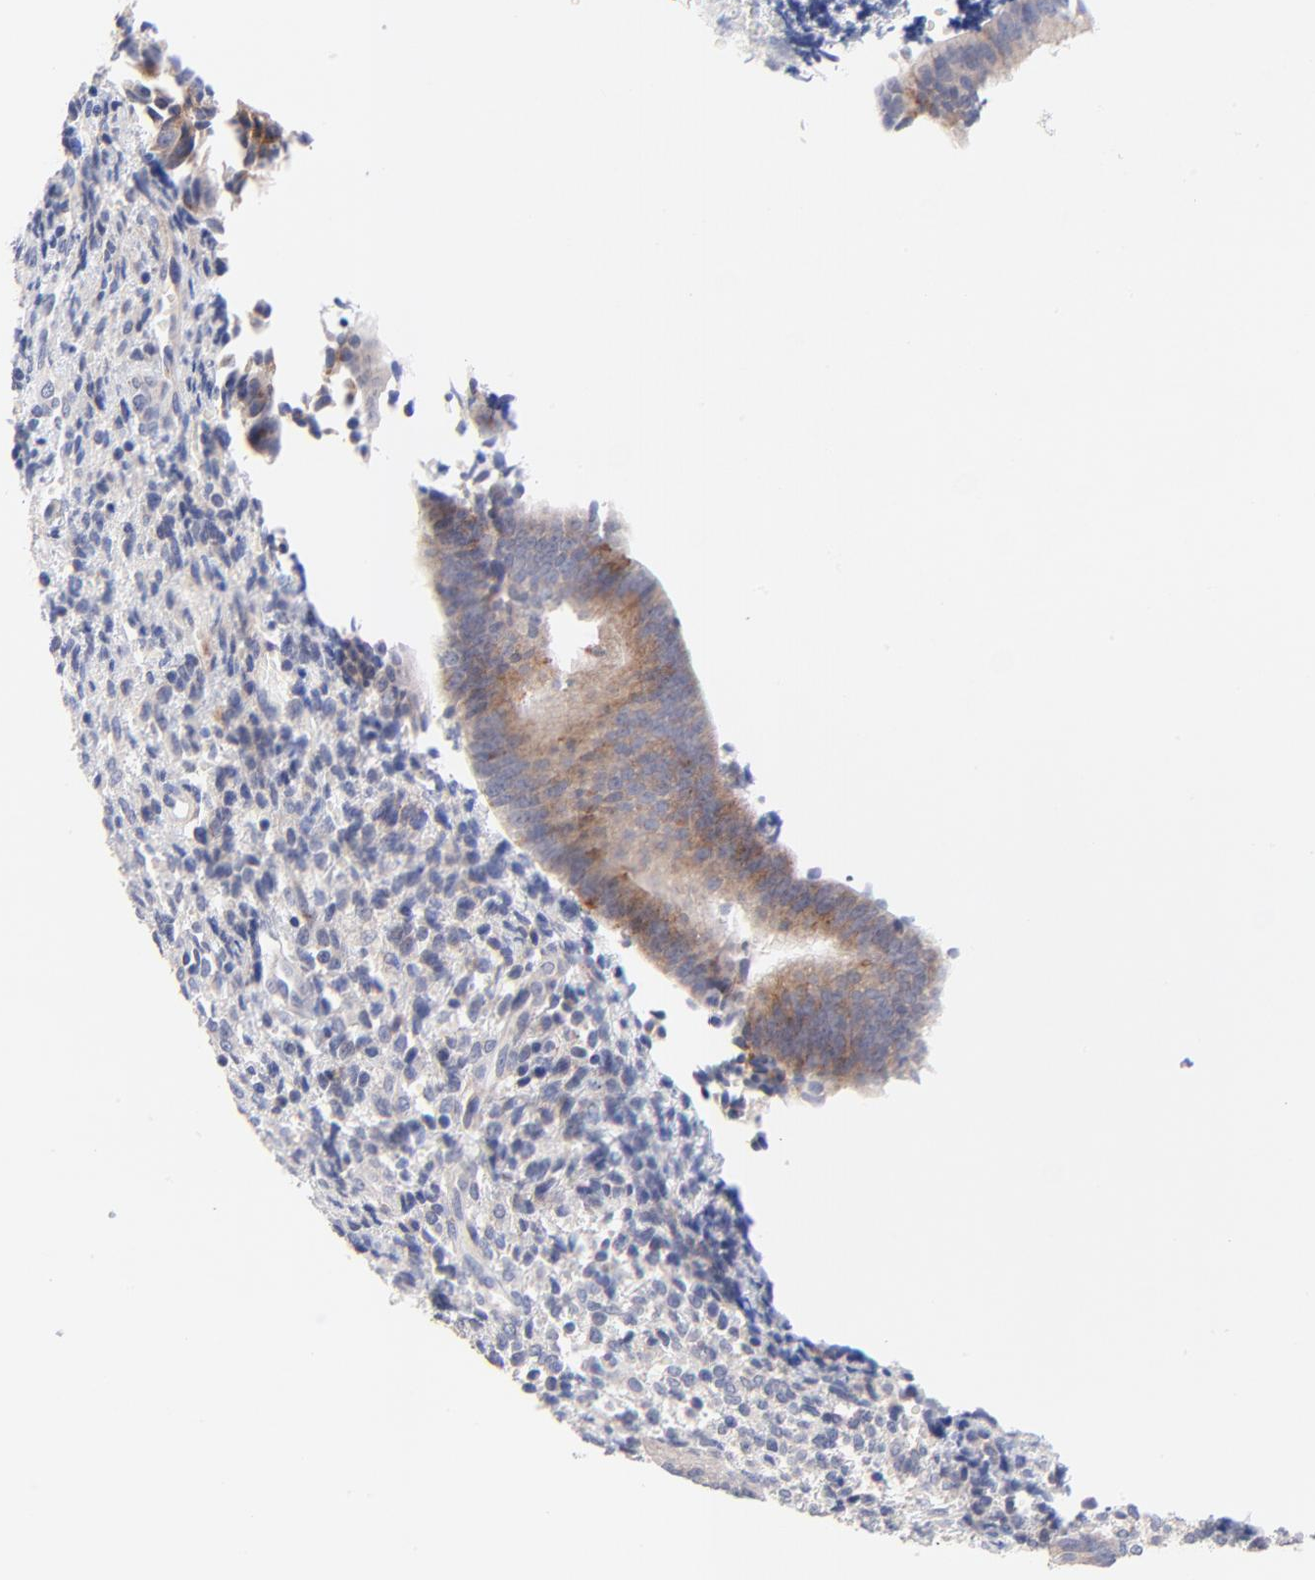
{"staining": {"intensity": "negative", "quantity": "none", "location": "none"}, "tissue": "endometrium", "cell_type": "Cells in endometrial stroma", "image_type": "normal", "snomed": [{"axis": "morphology", "description": "Normal tissue, NOS"}, {"axis": "topography", "description": "Uterus"}, {"axis": "topography", "description": "Endometrium"}], "caption": "This is a histopathology image of immunohistochemistry (IHC) staining of unremarkable endometrium, which shows no positivity in cells in endometrial stroma.", "gene": "AFF2", "patient": {"sex": "female", "age": 33}}